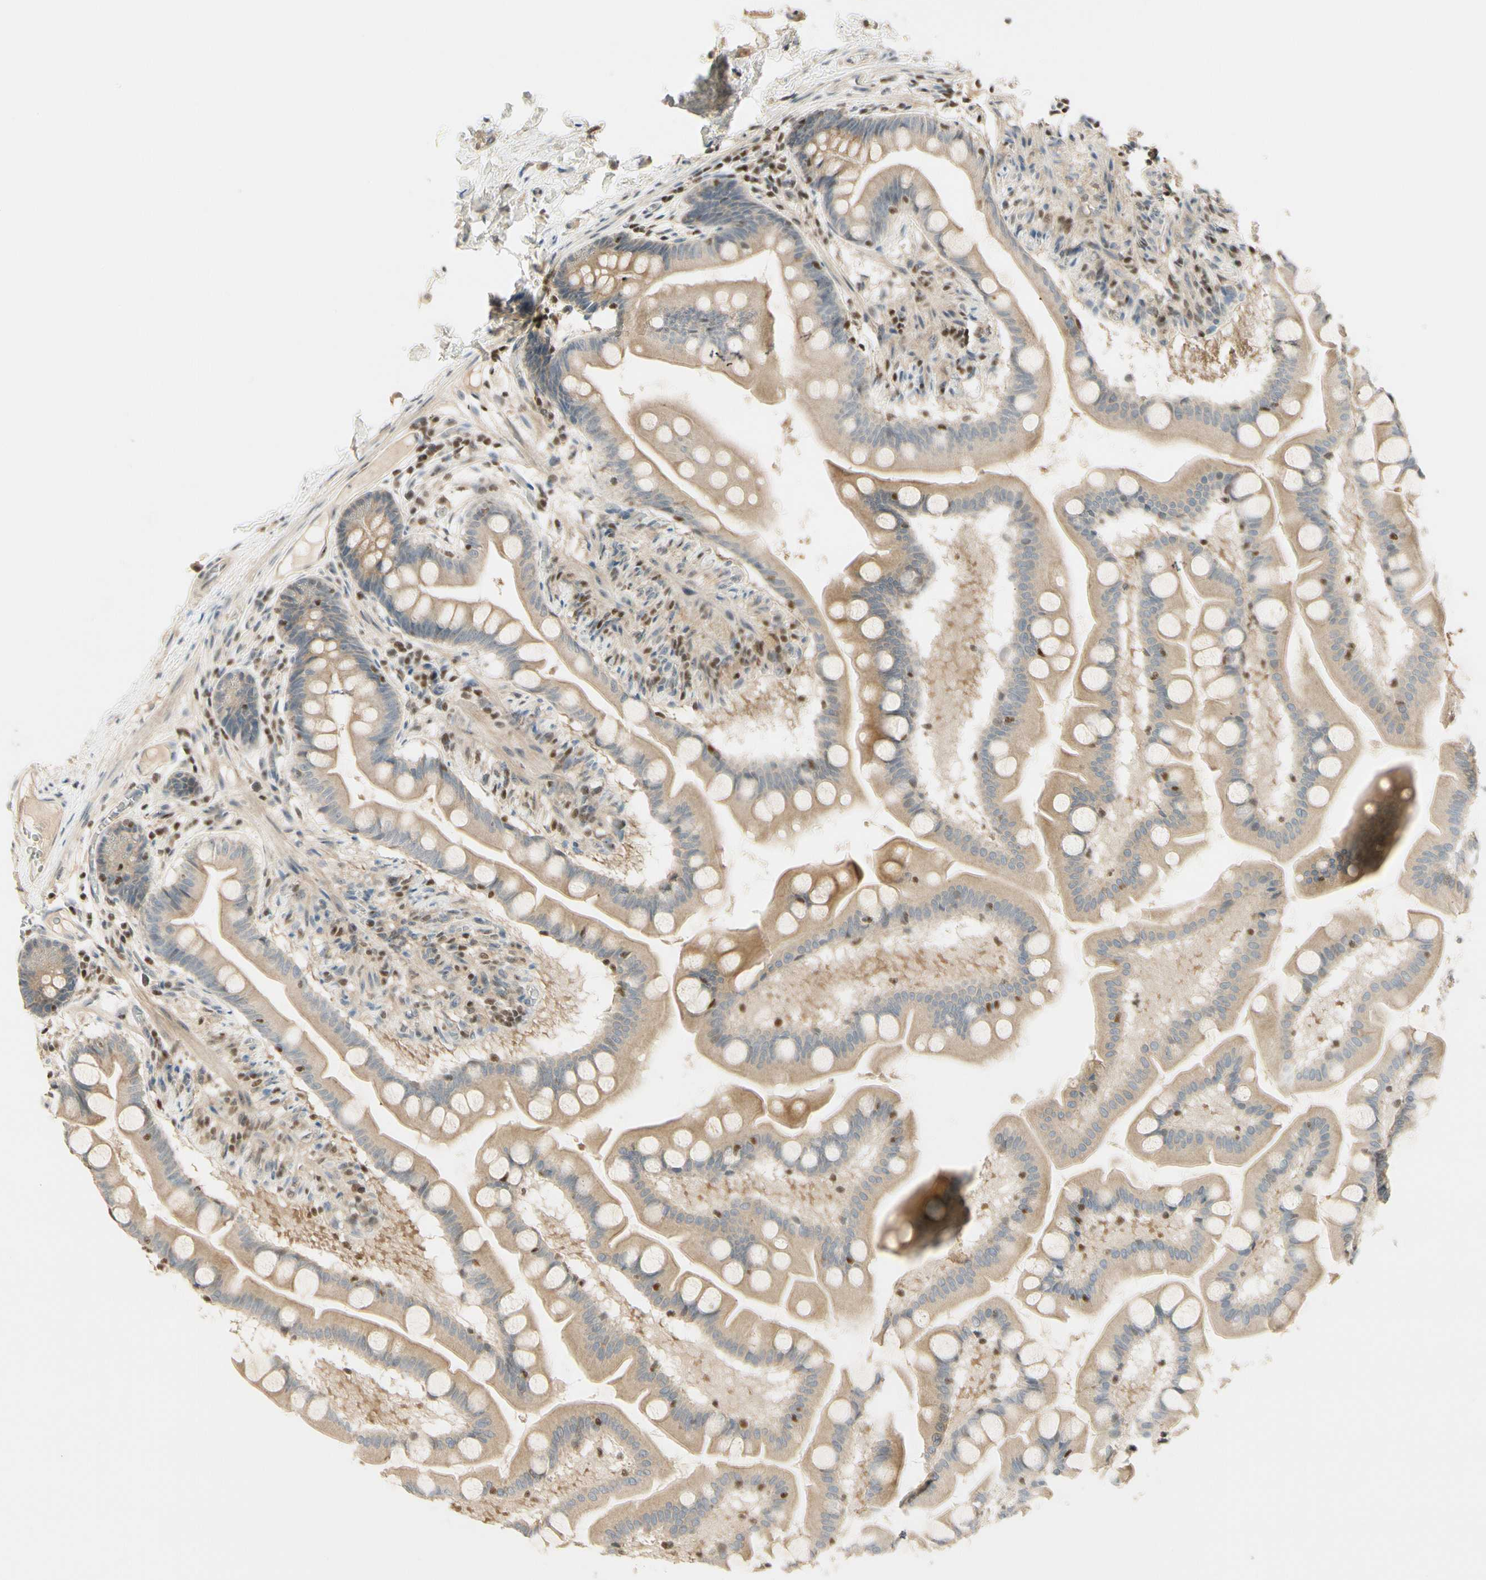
{"staining": {"intensity": "moderate", "quantity": ">75%", "location": "cytoplasmic/membranous"}, "tissue": "small intestine", "cell_type": "Glandular cells", "image_type": "normal", "snomed": [{"axis": "morphology", "description": "Normal tissue, NOS"}, {"axis": "topography", "description": "Small intestine"}], "caption": "Protein staining demonstrates moderate cytoplasmic/membranous positivity in about >75% of glandular cells in unremarkable small intestine.", "gene": "NFYA", "patient": {"sex": "male", "age": 41}}